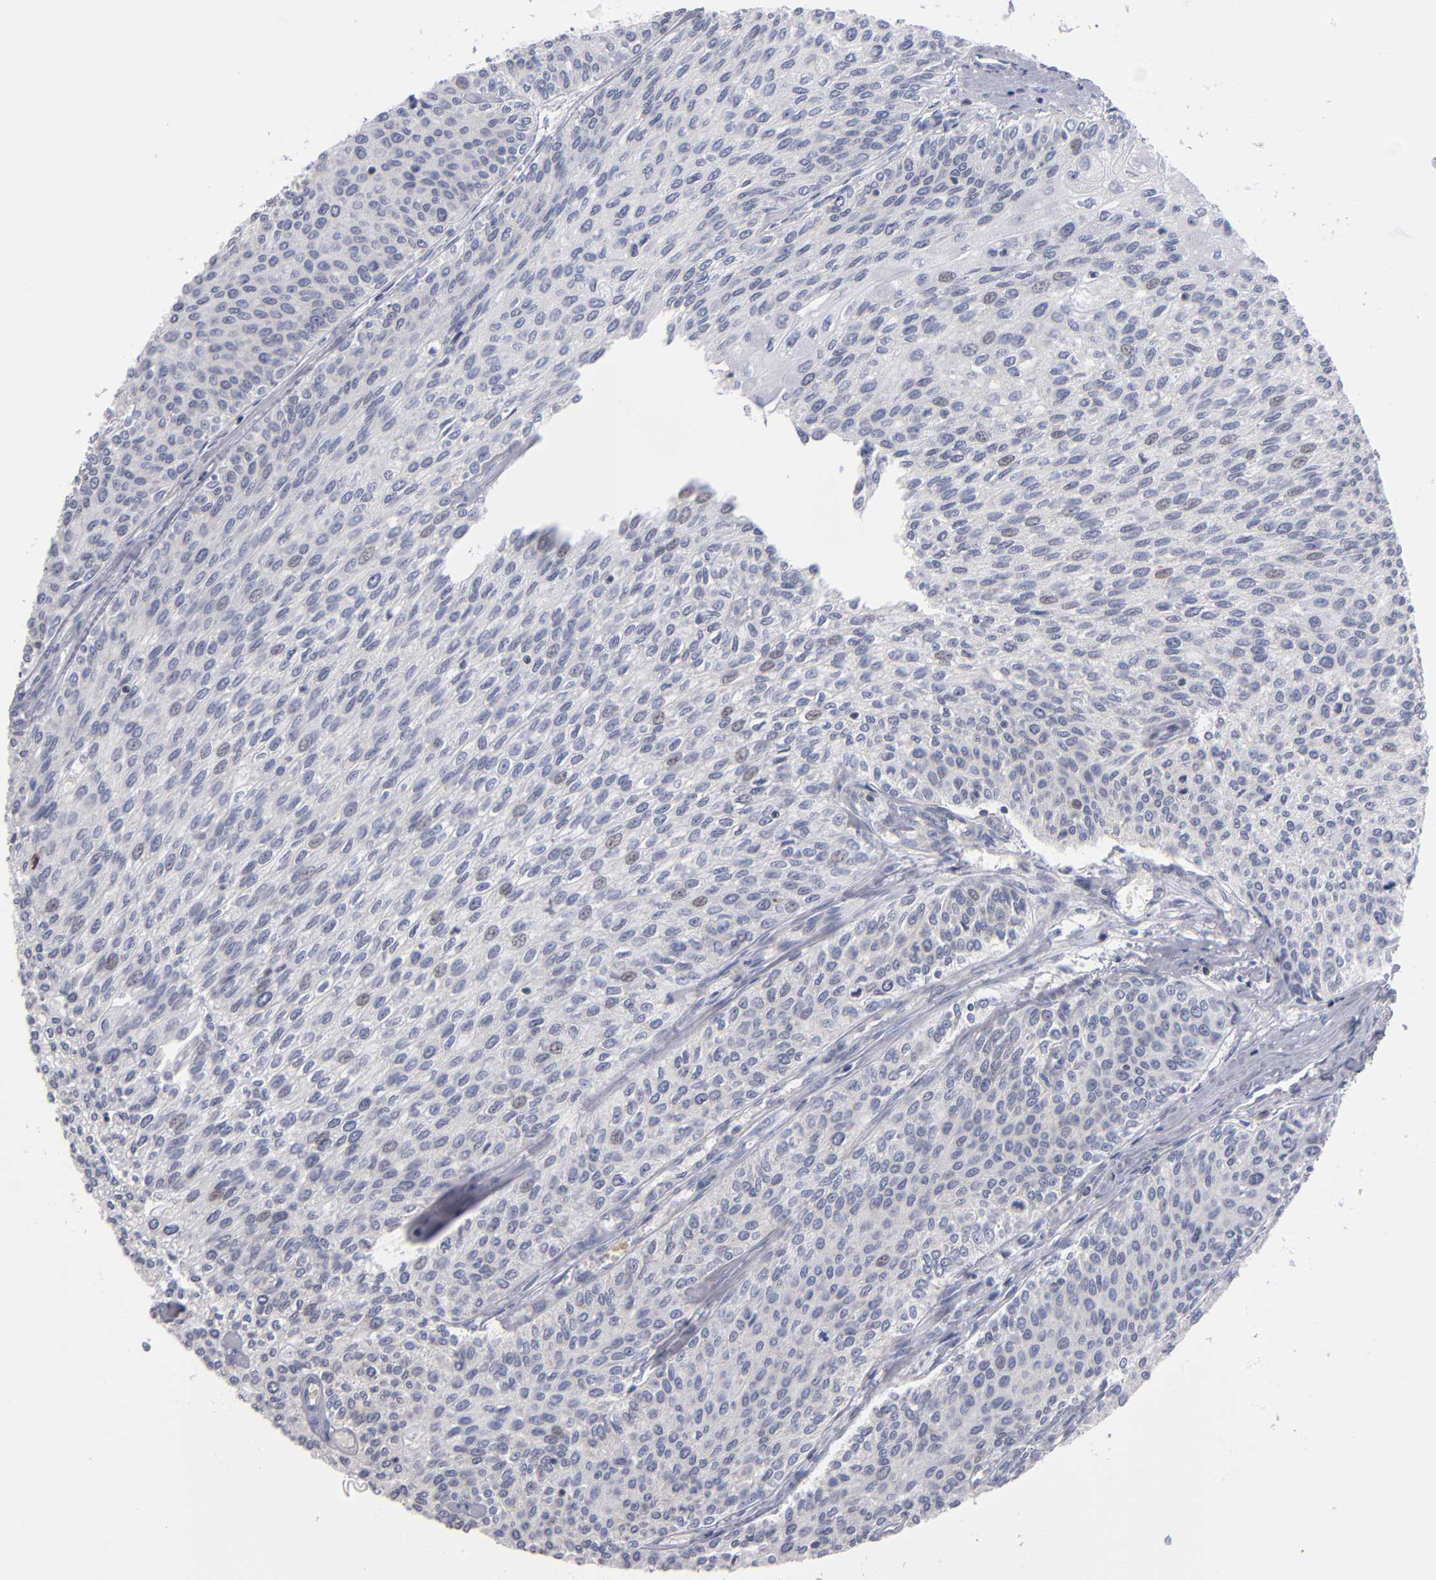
{"staining": {"intensity": "weak", "quantity": "<25%", "location": "nuclear"}, "tissue": "urothelial cancer", "cell_type": "Tumor cells", "image_type": "cancer", "snomed": [{"axis": "morphology", "description": "Urothelial carcinoma, Low grade"}, {"axis": "topography", "description": "Urinary bladder"}], "caption": "Immunohistochemistry (IHC) micrograph of neoplastic tissue: human low-grade urothelial carcinoma stained with DAB (3,3'-diaminobenzidine) displays no significant protein staining in tumor cells.", "gene": "ODF2", "patient": {"sex": "female", "age": 73}}